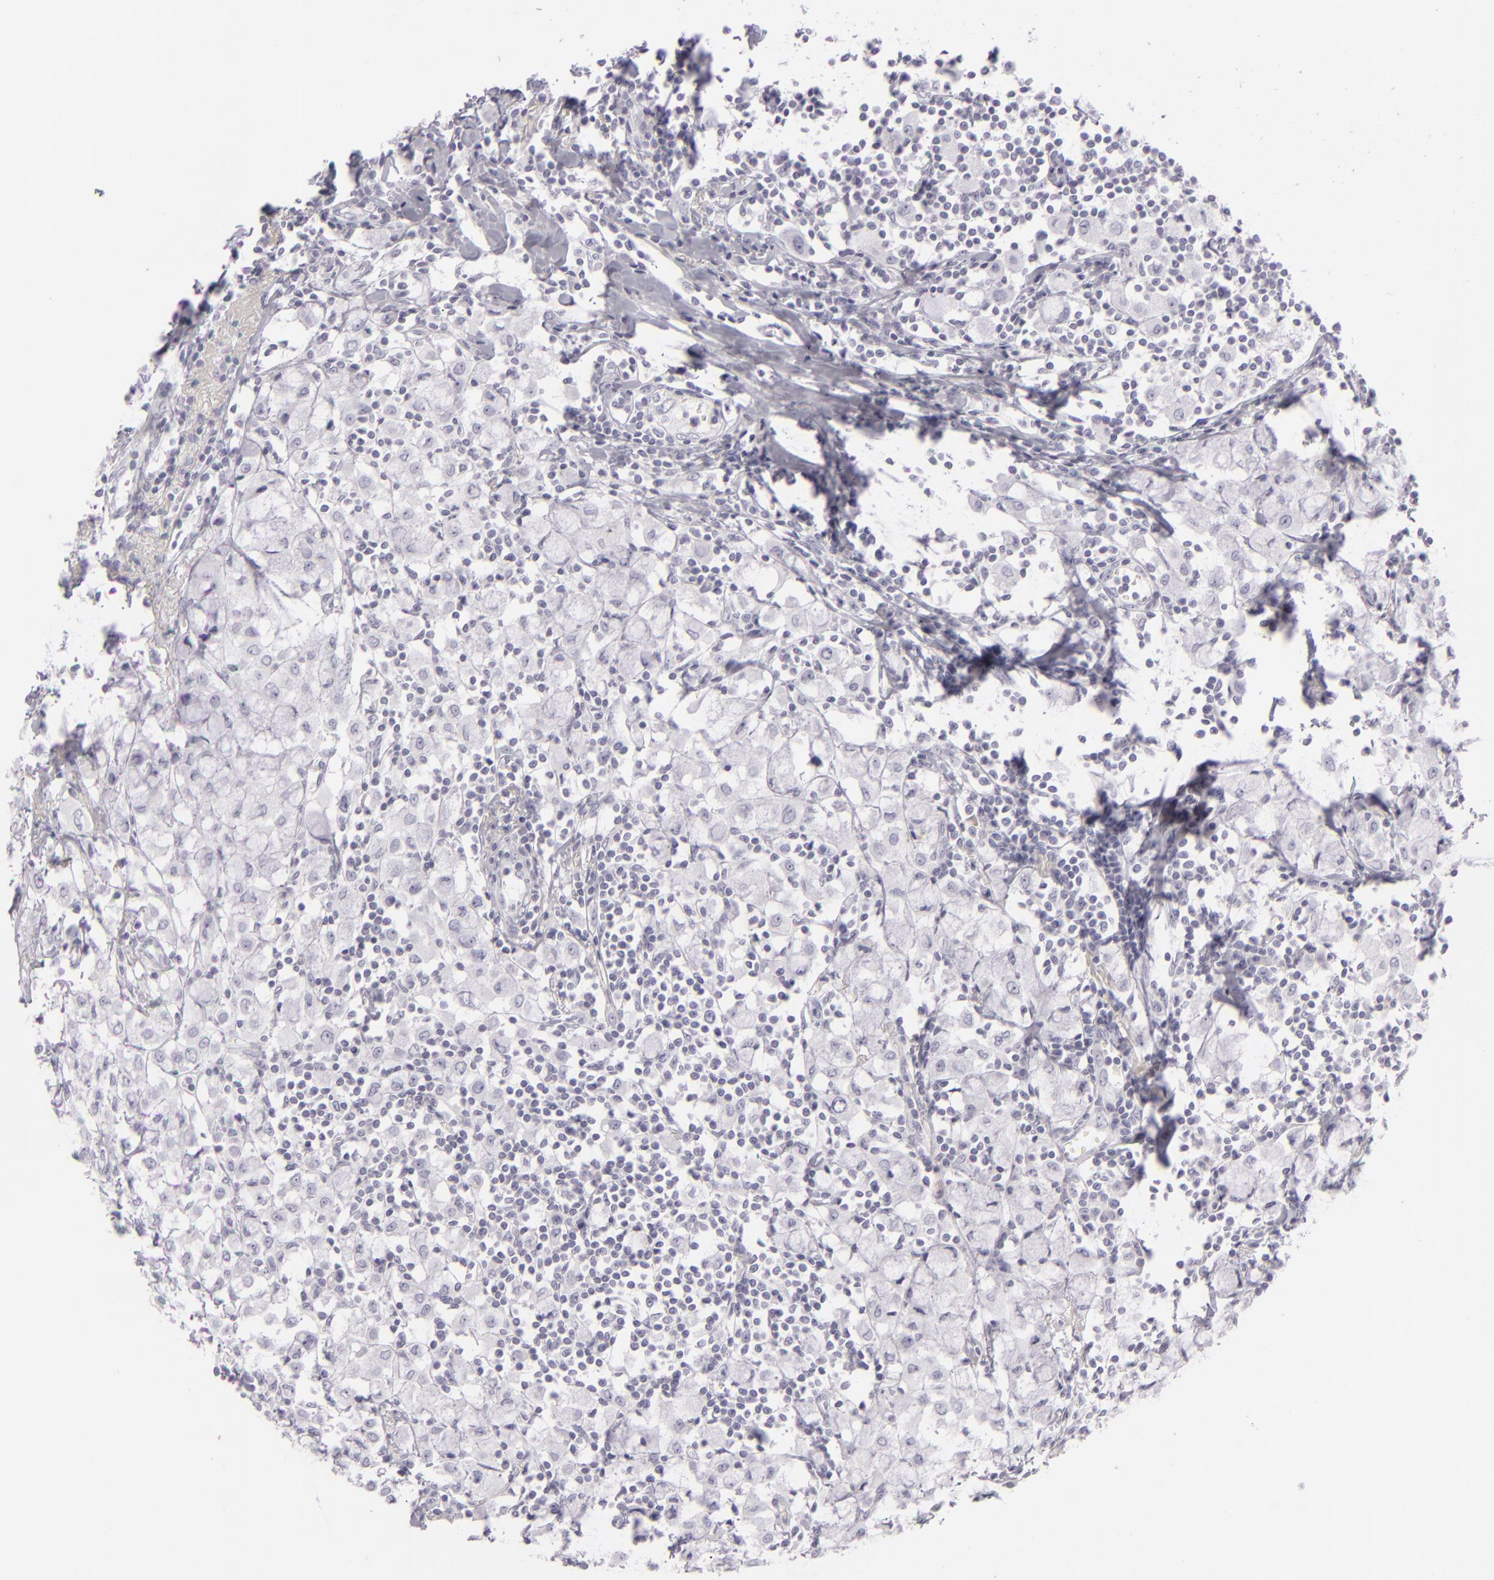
{"staining": {"intensity": "negative", "quantity": "none", "location": "none"}, "tissue": "breast cancer", "cell_type": "Tumor cells", "image_type": "cancer", "snomed": [{"axis": "morphology", "description": "Lobular carcinoma"}, {"axis": "topography", "description": "Breast"}], "caption": "Tumor cells are negative for brown protein staining in breast cancer.", "gene": "CDX2", "patient": {"sex": "female", "age": 85}}